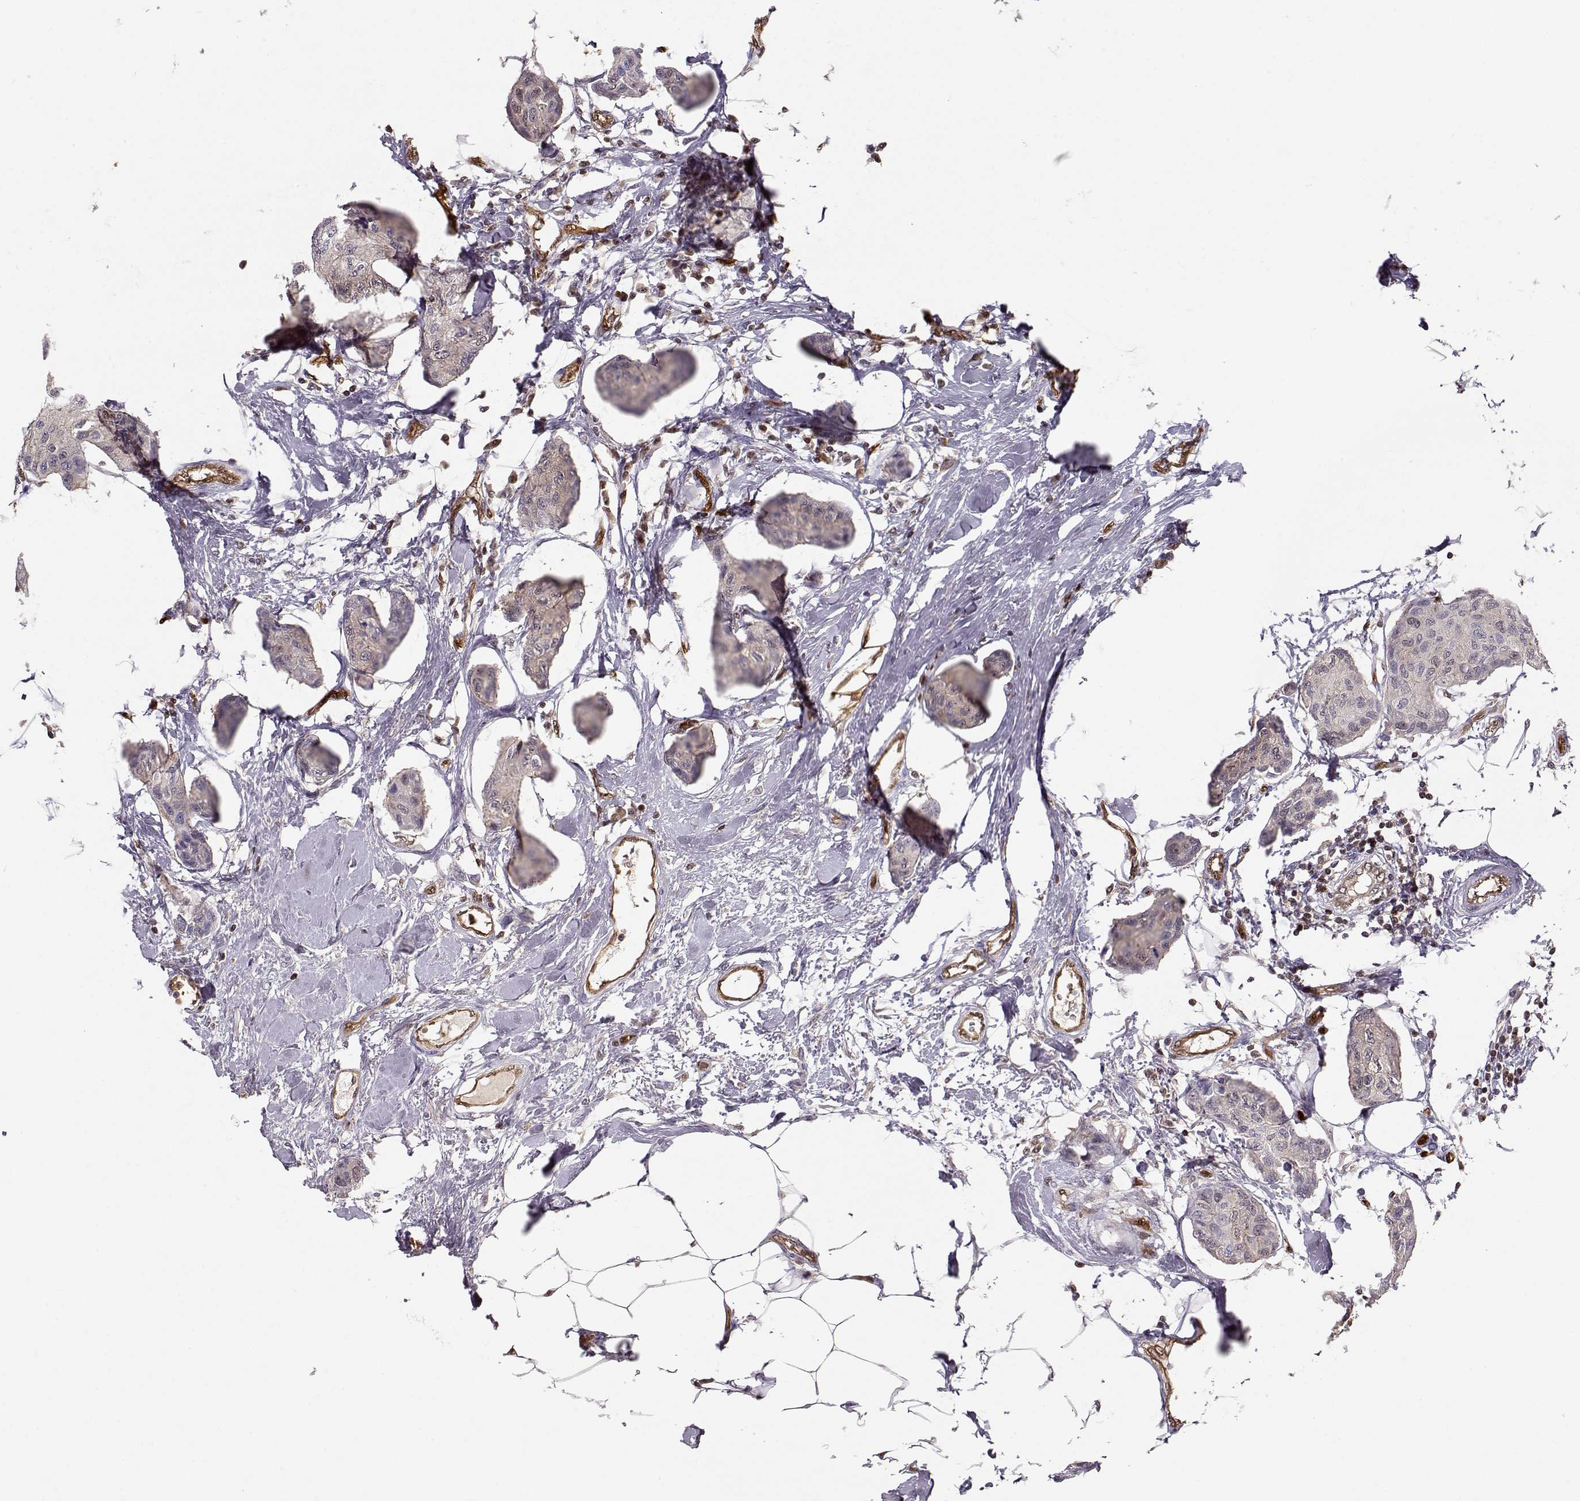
{"staining": {"intensity": "negative", "quantity": "none", "location": "none"}, "tissue": "breast cancer", "cell_type": "Tumor cells", "image_type": "cancer", "snomed": [{"axis": "morphology", "description": "Duct carcinoma"}, {"axis": "topography", "description": "Breast"}], "caption": "Tumor cells are negative for protein expression in human breast cancer. (Stains: DAB immunohistochemistry (IHC) with hematoxylin counter stain, Microscopy: brightfield microscopy at high magnification).", "gene": "PNP", "patient": {"sex": "female", "age": 80}}